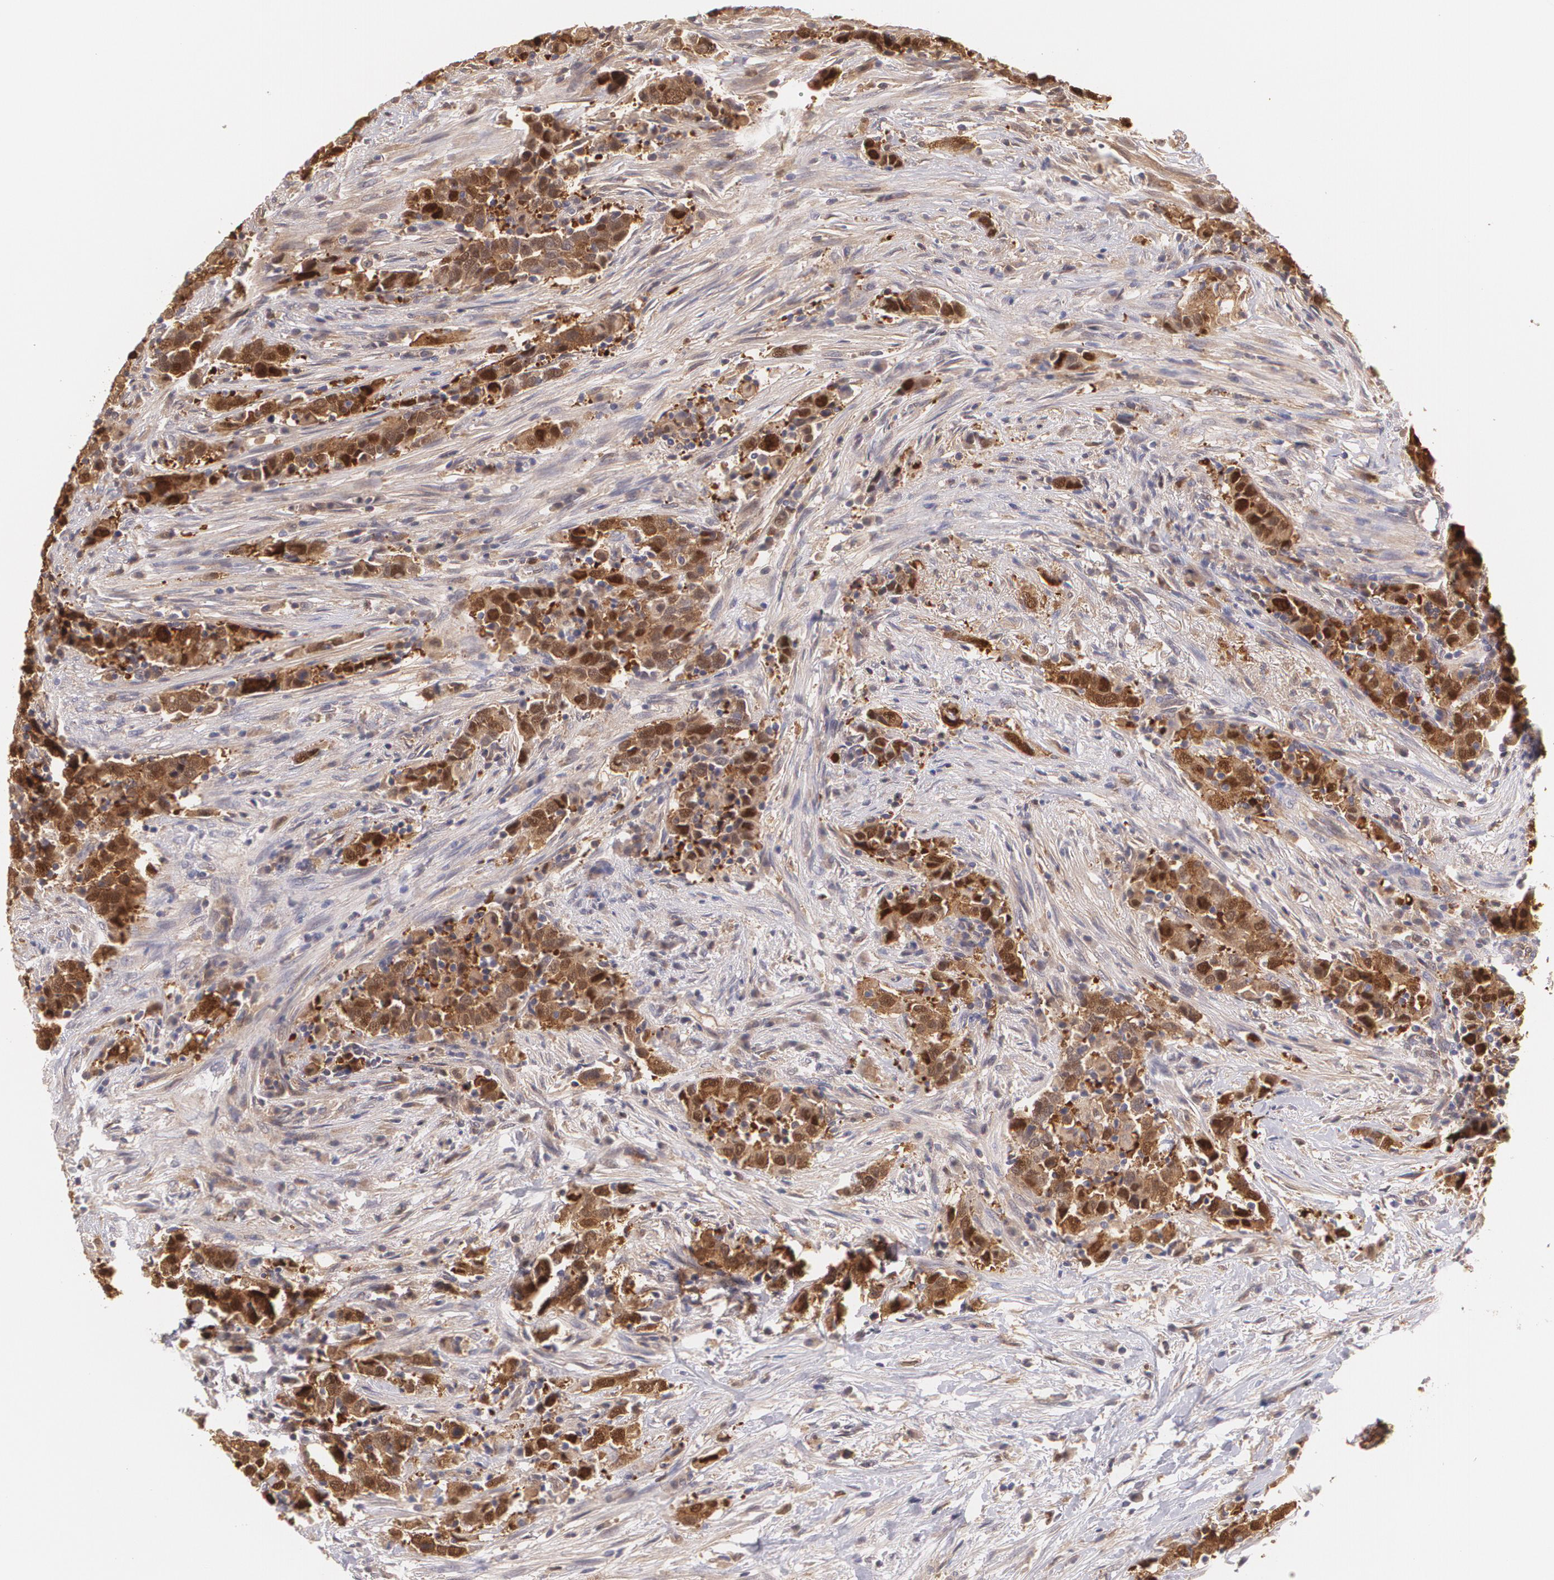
{"staining": {"intensity": "strong", "quantity": ">75%", "location": "cytoplasmic/membranous,nuclear"}, "tissue": "urothelial cancer", "cell_type": "Tumor cells", "image_type": "cancer", "snomed": [{"axis": "morphology", "description": "Urothelial carcinoma, High grade"}, {"axis": "topography", "description": "Urinary bladder"}], "caption": "A high amount of strong cytoplasmic/membranous and nuclear staining is seen in approximately >75% of tumor cells in urothelial cancer tissue. (Brightfield microscopy of DAB IHC at high magnification).", "gene": "HSPH1", "patient": {"sex": "male", "age": 61}}